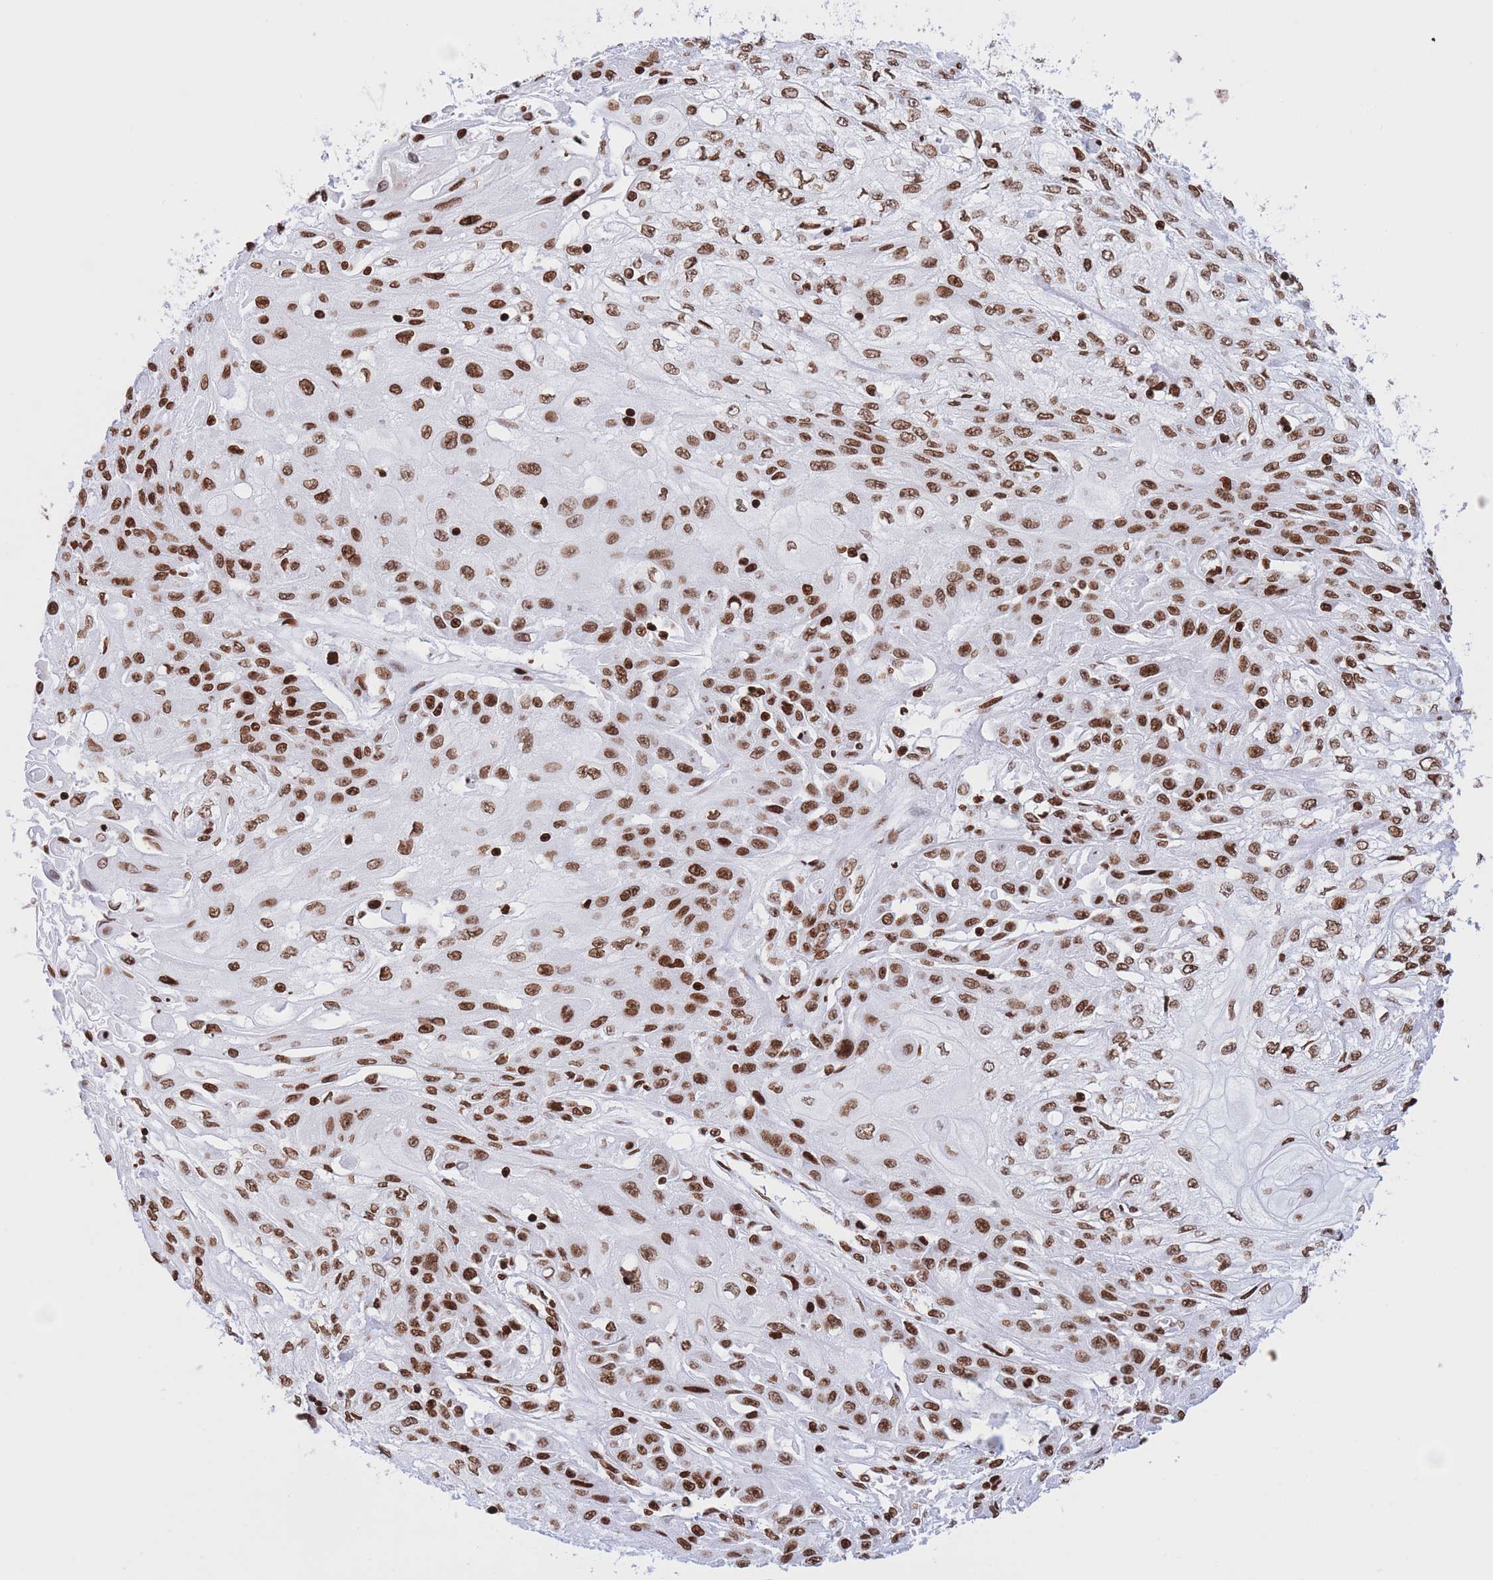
{"staining": {"intensity": "strong", "quantity": ">75%", "location": "nuclear"}, "tissue": "skin cancer", "cell_type": "Tumor cells", "image_type": "cancer", "snomed": [{"axis": "morphology", "description": "Squamous cell carcinoma, NOS"}, {"axis": "morphology", "description": "Squamous cell carcinoma, metastatic, NOS"}, {"axis": "topography", "description": "Skin"}, {"axis": "topography", "description": "Lymph node"}], "caption": "Immunohistochemical staining of human skin cancer (metastatic squamous cell carcinoma) shows strong nuclear protein expression in about >75% of tumor cells.", "gene": "H2BC11", "patient": {"sex": "male", "age": 75}}